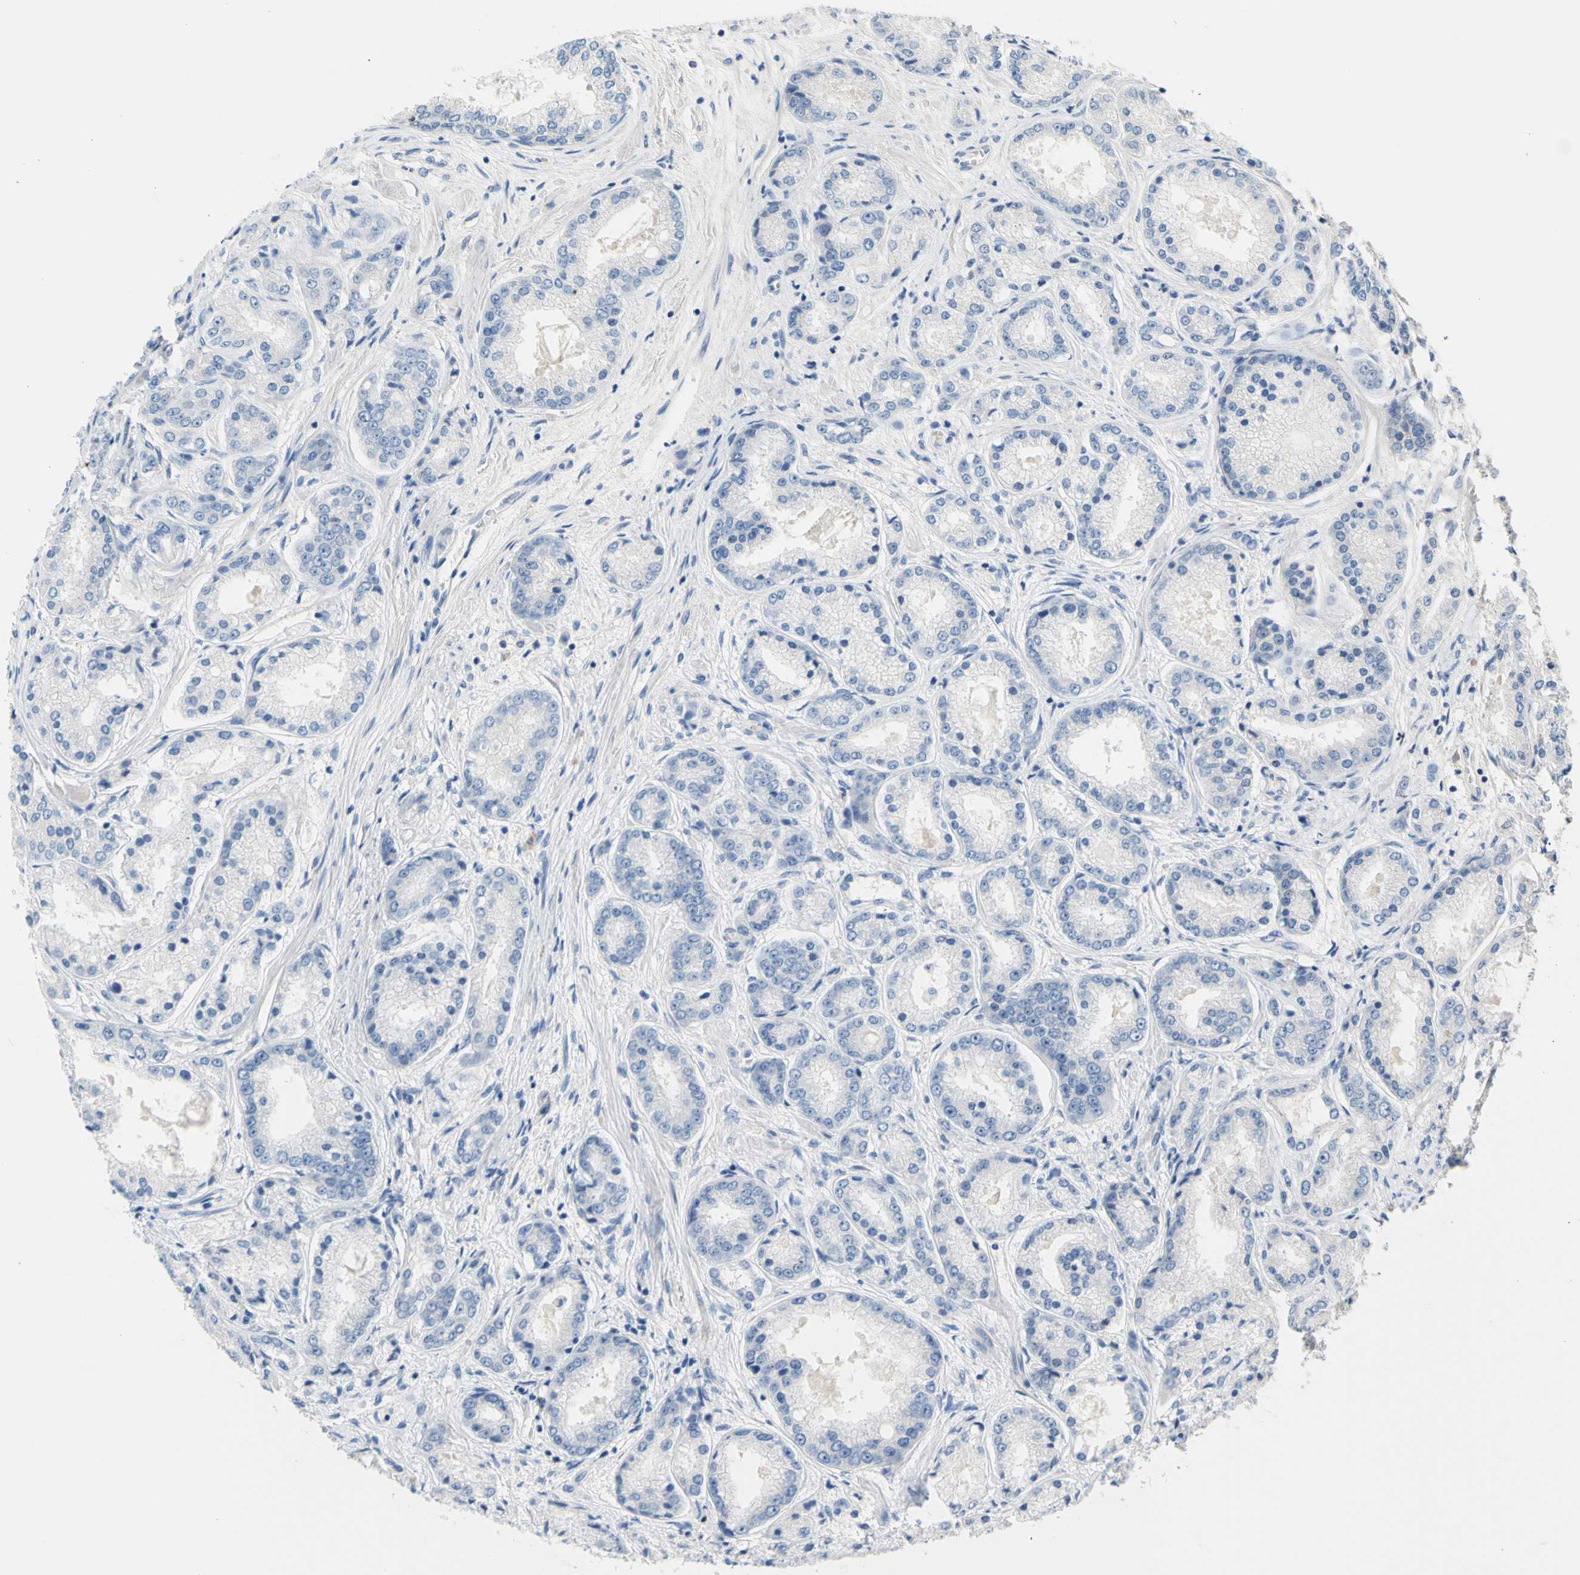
{"staining": {"intensity": "negative", "quantity": "none", "location": "none"}, "tissue": "prostate cancer", "cell_type": "Tumor cells", "image_type": "cancer", "snomed": [{"axis": "morphology", "description": "Adenocarcinoma, High grade"}, {"axis": "topography", "description": "Prostate"}], "caption": "The micrograph demonstrates no staining of tumor cells in adenocarcinoma (high-grade) (prostate).", "gene": "TMEM59L", "patient": {"sex": "male", "age": 59}}